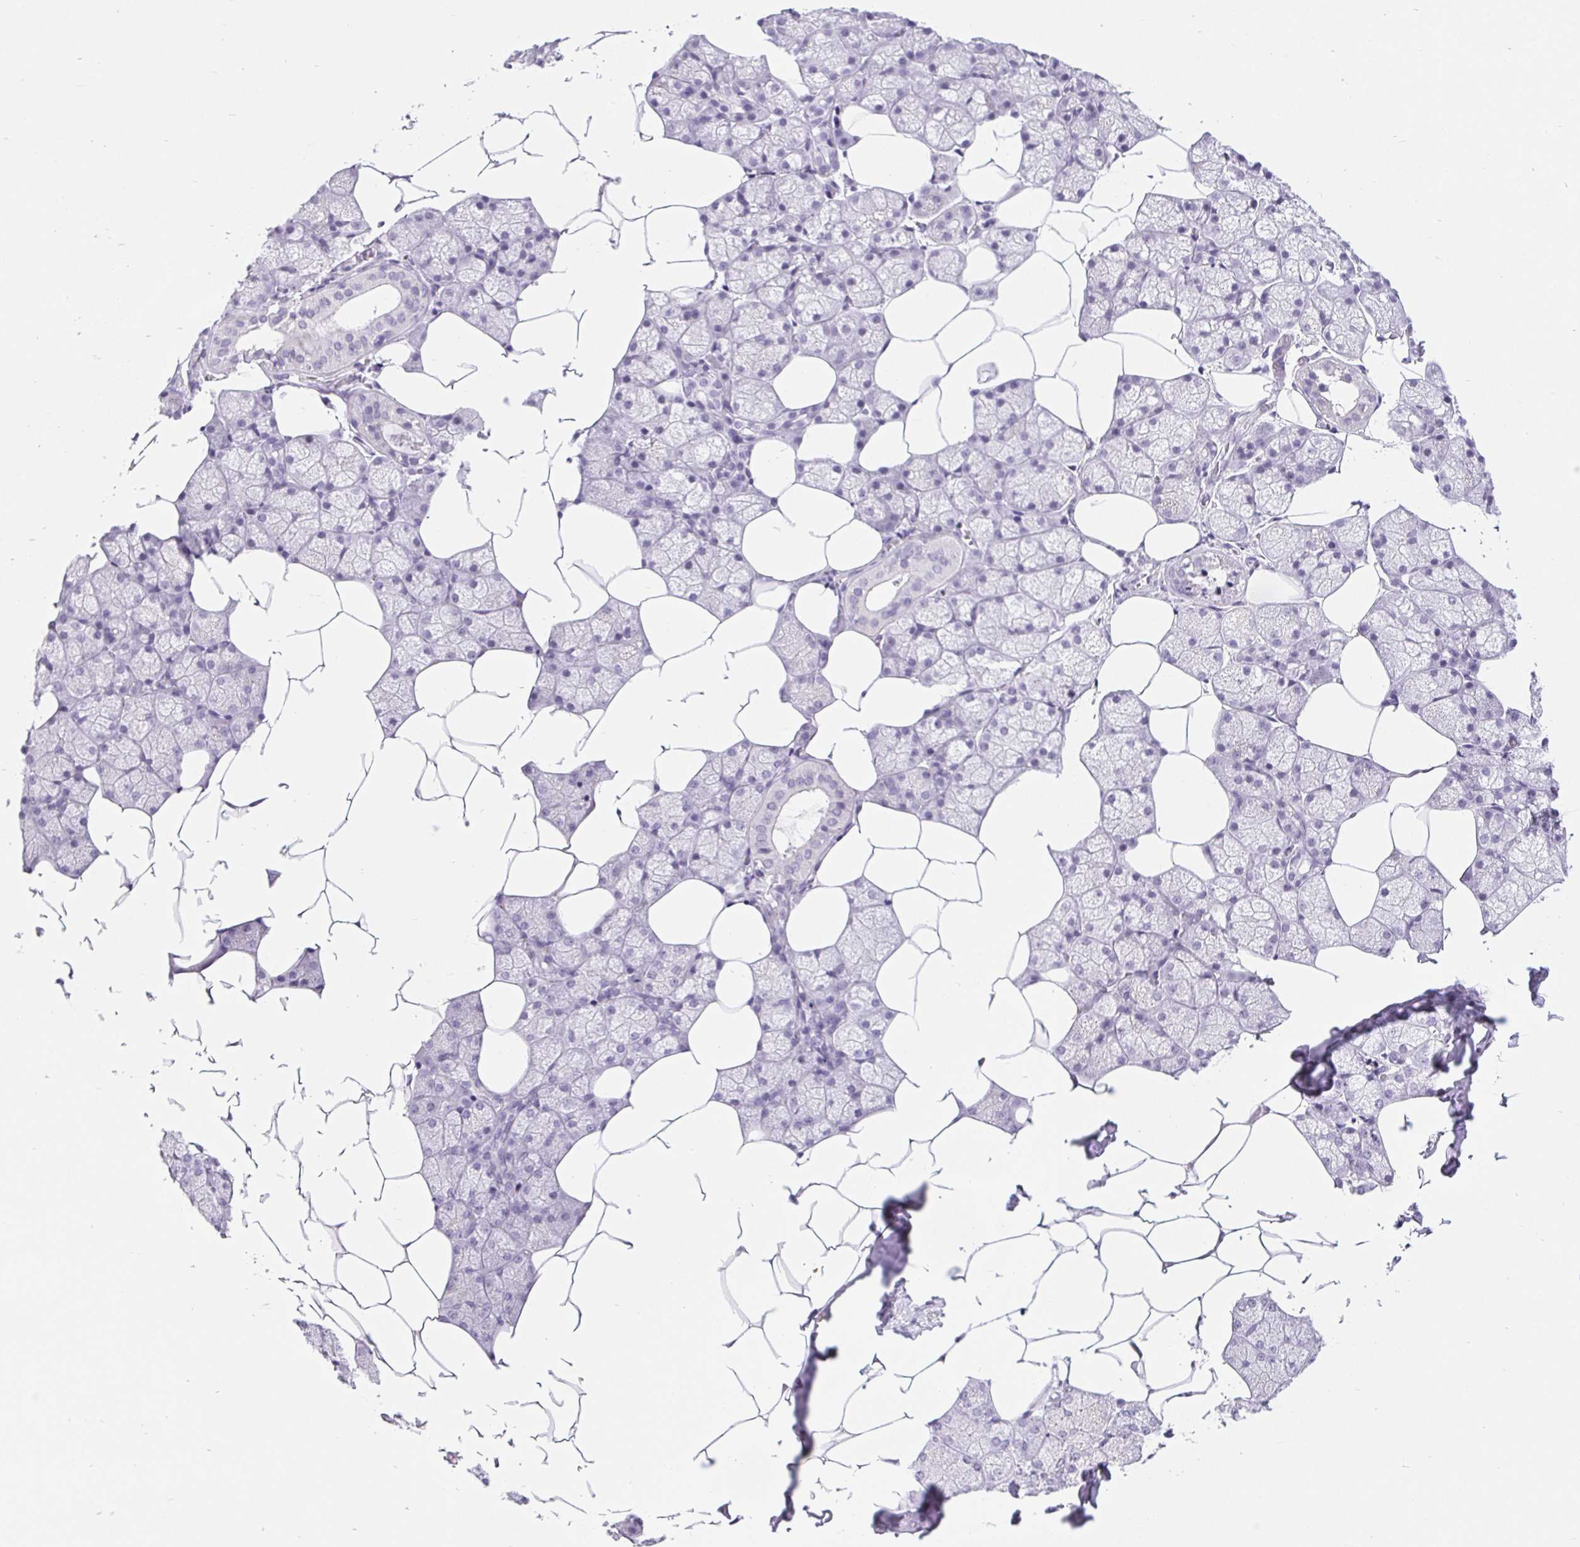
{"staining": {"intensity": "negative", "quantity": "none", "location": "none"}, "tissue": "salivary gland", "cell_type": "Glandular cells", "image_type": "normal", "snomed": [{"axis": "morphology", "description": "Normal tissue, NOS"}, {"axis": "topography", "description": "Salivary gland"}], "caption": "Glandular cells show no significant protein expression in unremarkable salivary gland. (DAB immunohistochemistry, high magnification).", "gene": "BCAS1", "patient": {"sex": "female", "age": 43}}